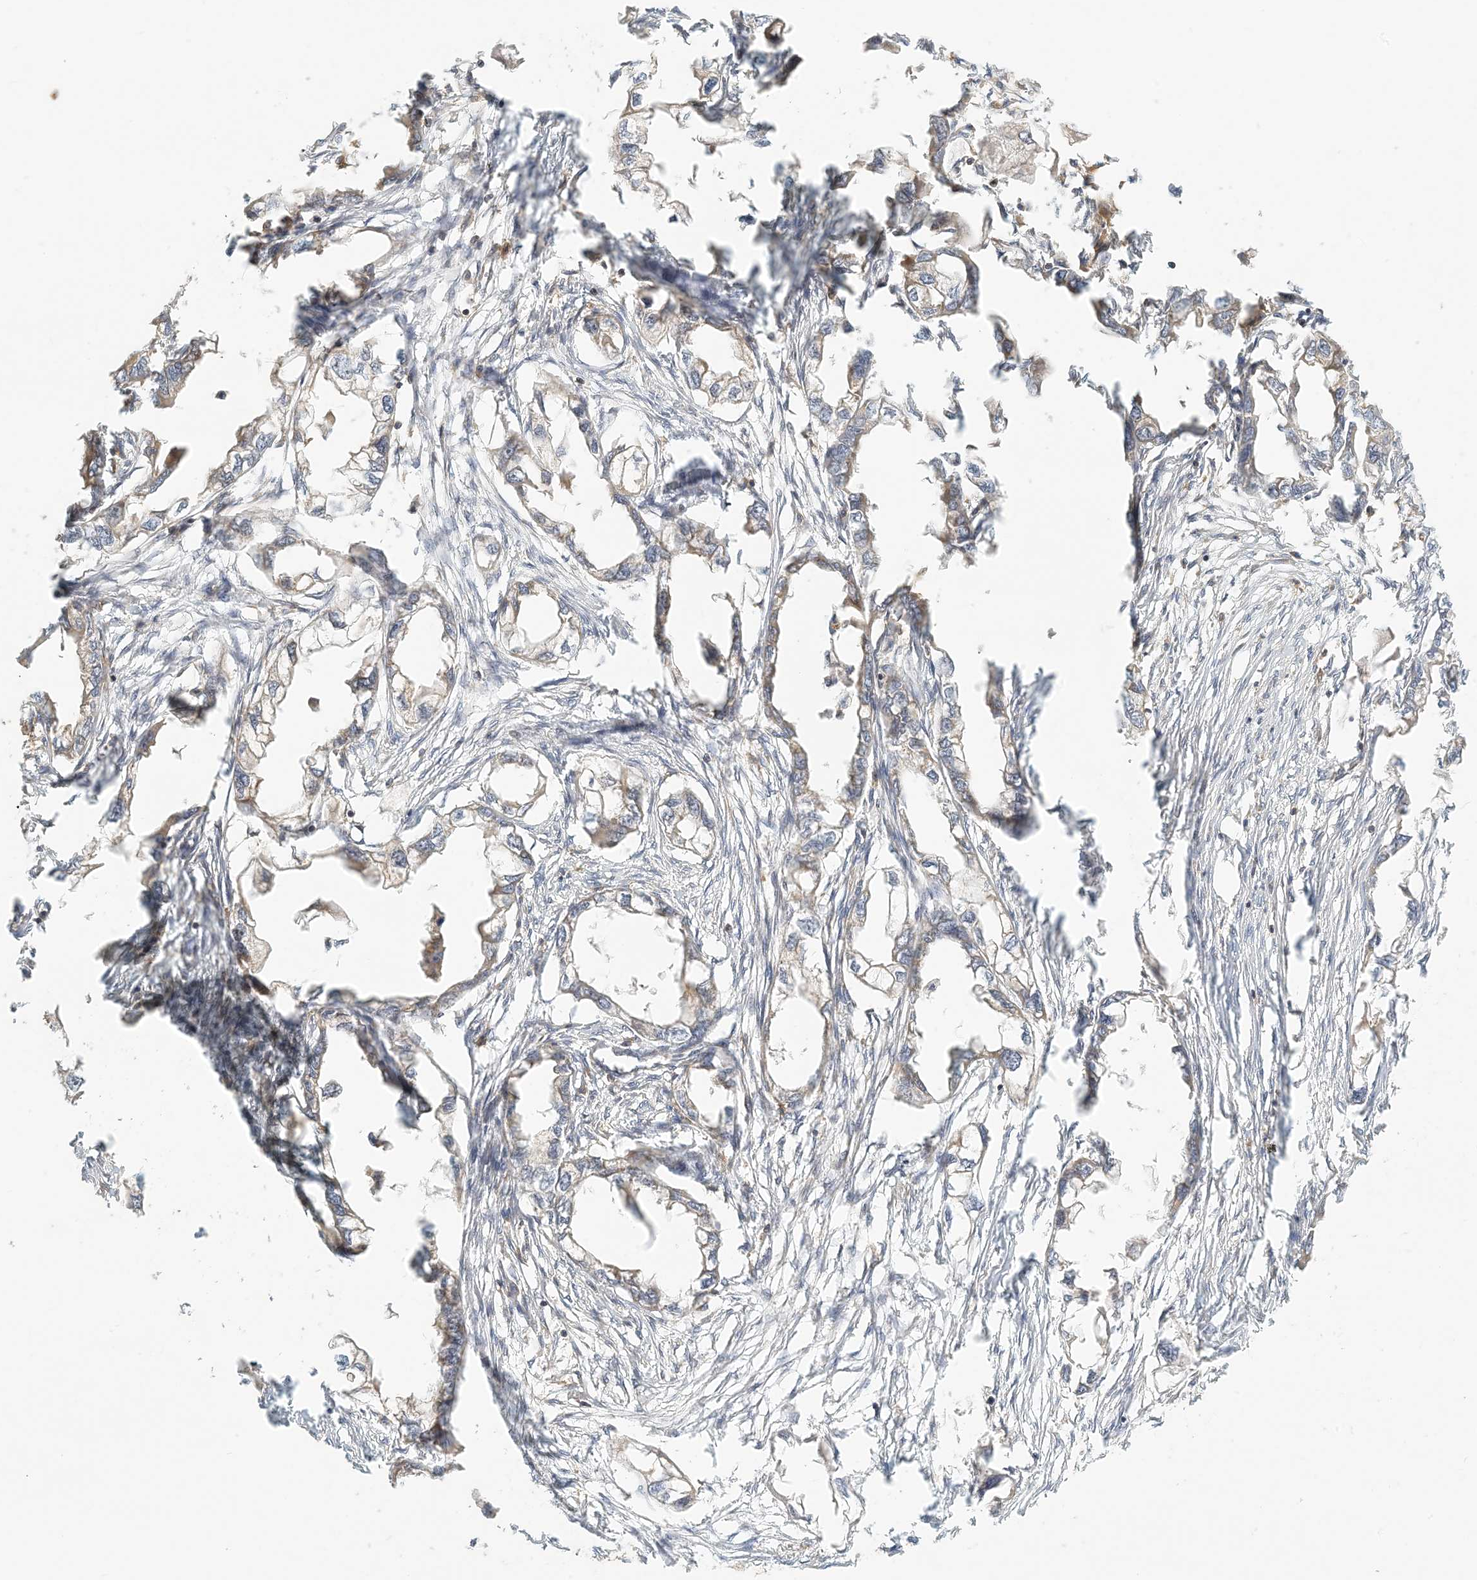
{"staining": {"intensity": "negative", "quantity": "none", "location": "none"}, "tissue": "endometrial cancer", "cell_type": "Tumor cells", "image_type": "cancer", "snomed": [{"axis": "morphology", "description": "Adenocarcinoma, NOS"}, {"axis": "morphology", "description": "Adenocarcinoma, metastatic, NOS"}, {"axis": "topography", "description": "Adipose tissue"}, {"axis": "topography", "description": "Endometrium"}], "caption": "Tumor cells are negative for protein expression in human endometrial adenocarcinoma.", "gene": "COLEC11", "patient": {"sex": "female", "age": 67}}